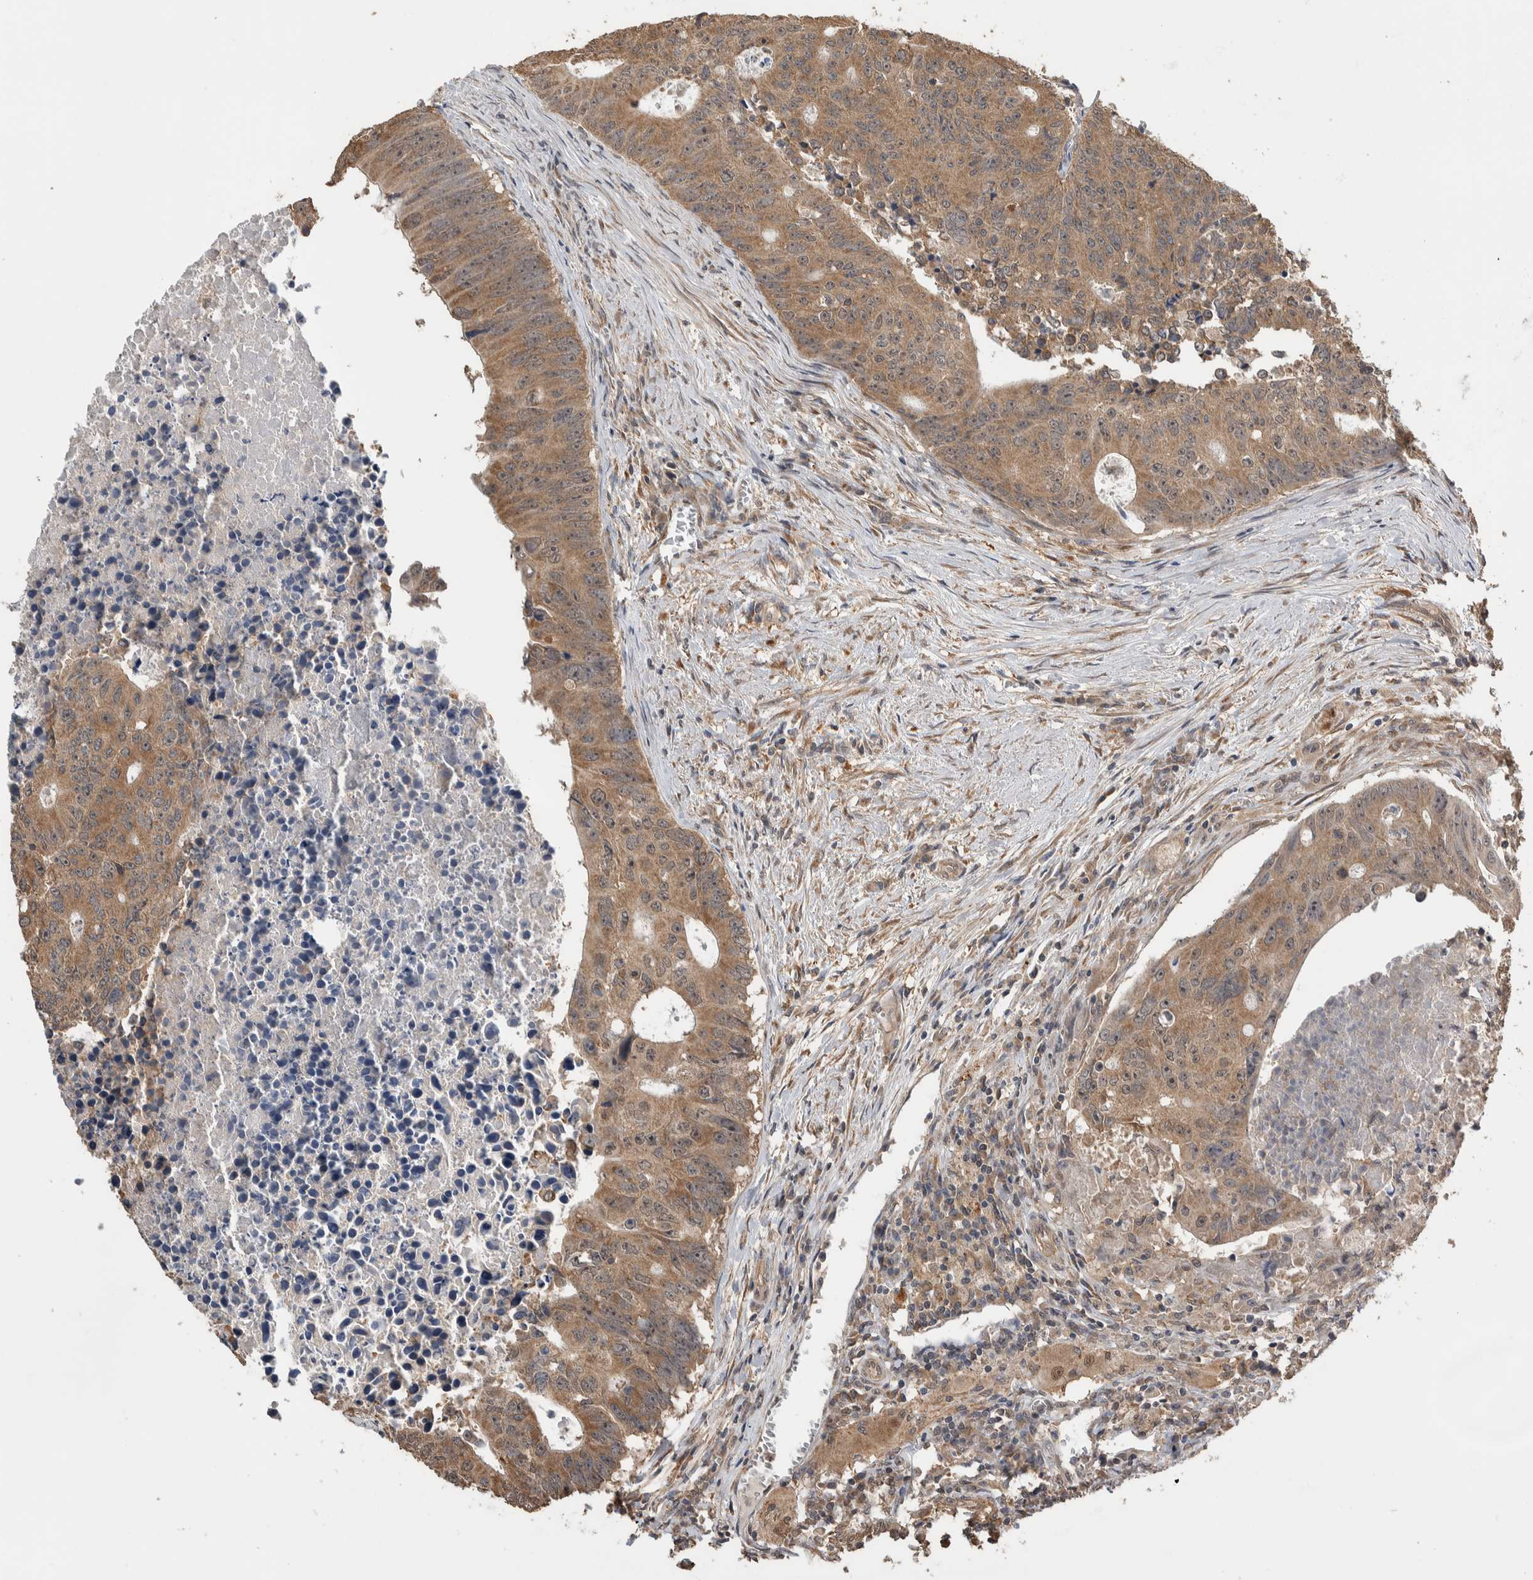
{"staining": {"intensity": "moderate", "quantity": ">75%", "location": "cytoplasmic/membranous"}, "tissue": "colorectal cancer", "cell_type": "Tumor cells", "image_type": "cancer", "snomed": [{"axis": "morphology", "description": "Adenocarcinoma, NOS"}, {"axis": "topography", "description": "Colon"}], "caption": "Immunohistochemistry (IHC) staining of colorectal adenocarcinoma, which reveals medium levels of moderate cytoplasmic/membranous positivity in about >75% of tumor cells indicating moderate cytoplasmic/membranous protein expression. The staining was performed using DAB (brown) for protein detection and nuclei were counterstained in hematoxylin (blue).", "gene": "DVL2", "patient": {"sex": "male", "age": 87}}